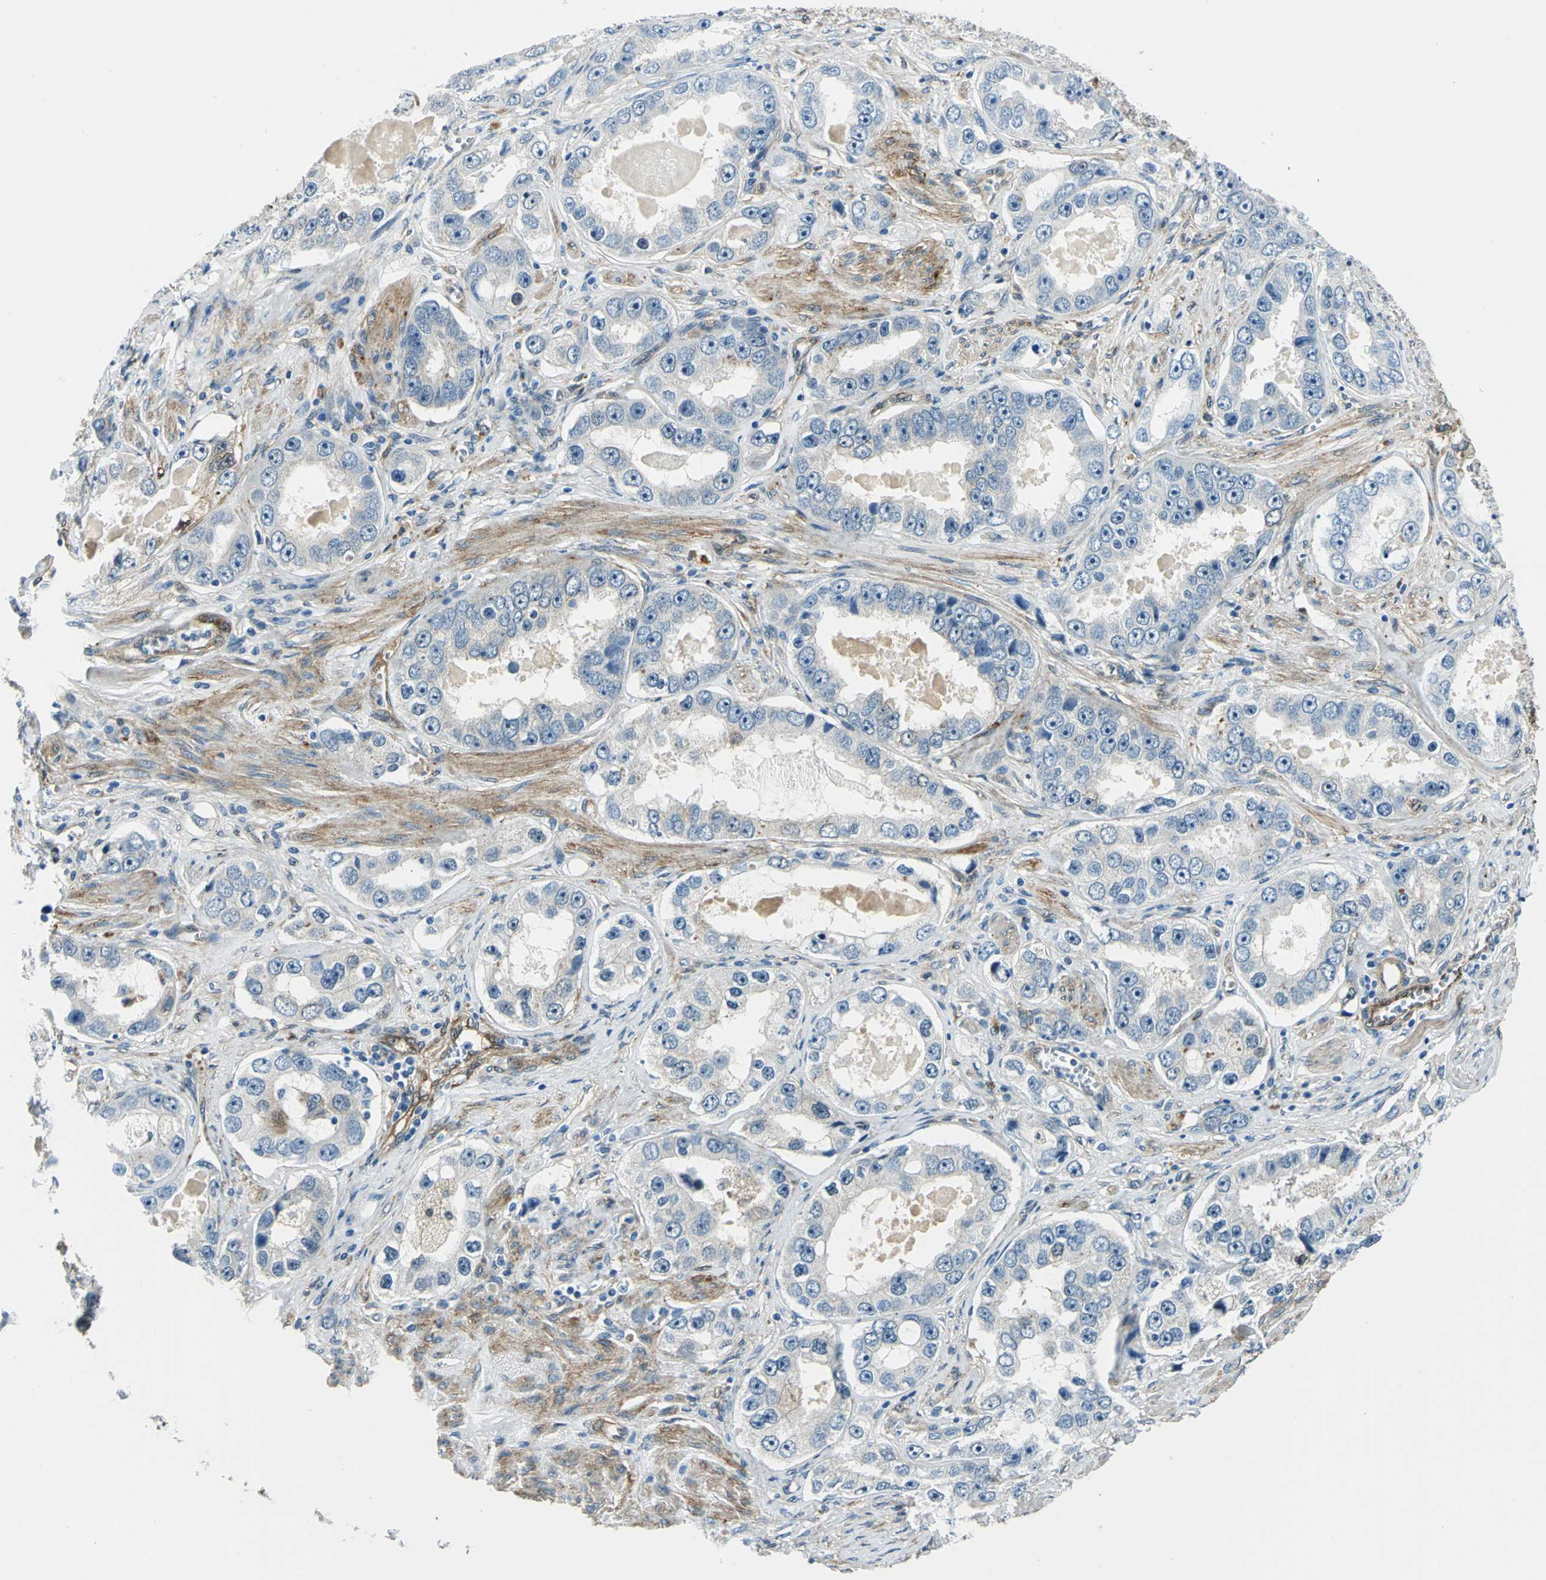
{"staining": {"intensity": "negative", "quantity": "none", "location": "none"}, "tissue": "prostate cancer", "cell_type": "Tumor cells", "image_type": "cancer", "snomed": [{"axis": "morphology", "description": "Adenocarcinoma, High grade"}, {"axis": "topography", "description": "Prostate"}], "caption": "This is an IHC image of prostate adenocarcinoma (high-grade). There is no positivity in tumor cells.", "gene": "HSPB1", "patient": {"sex": "male", "age": 63}}